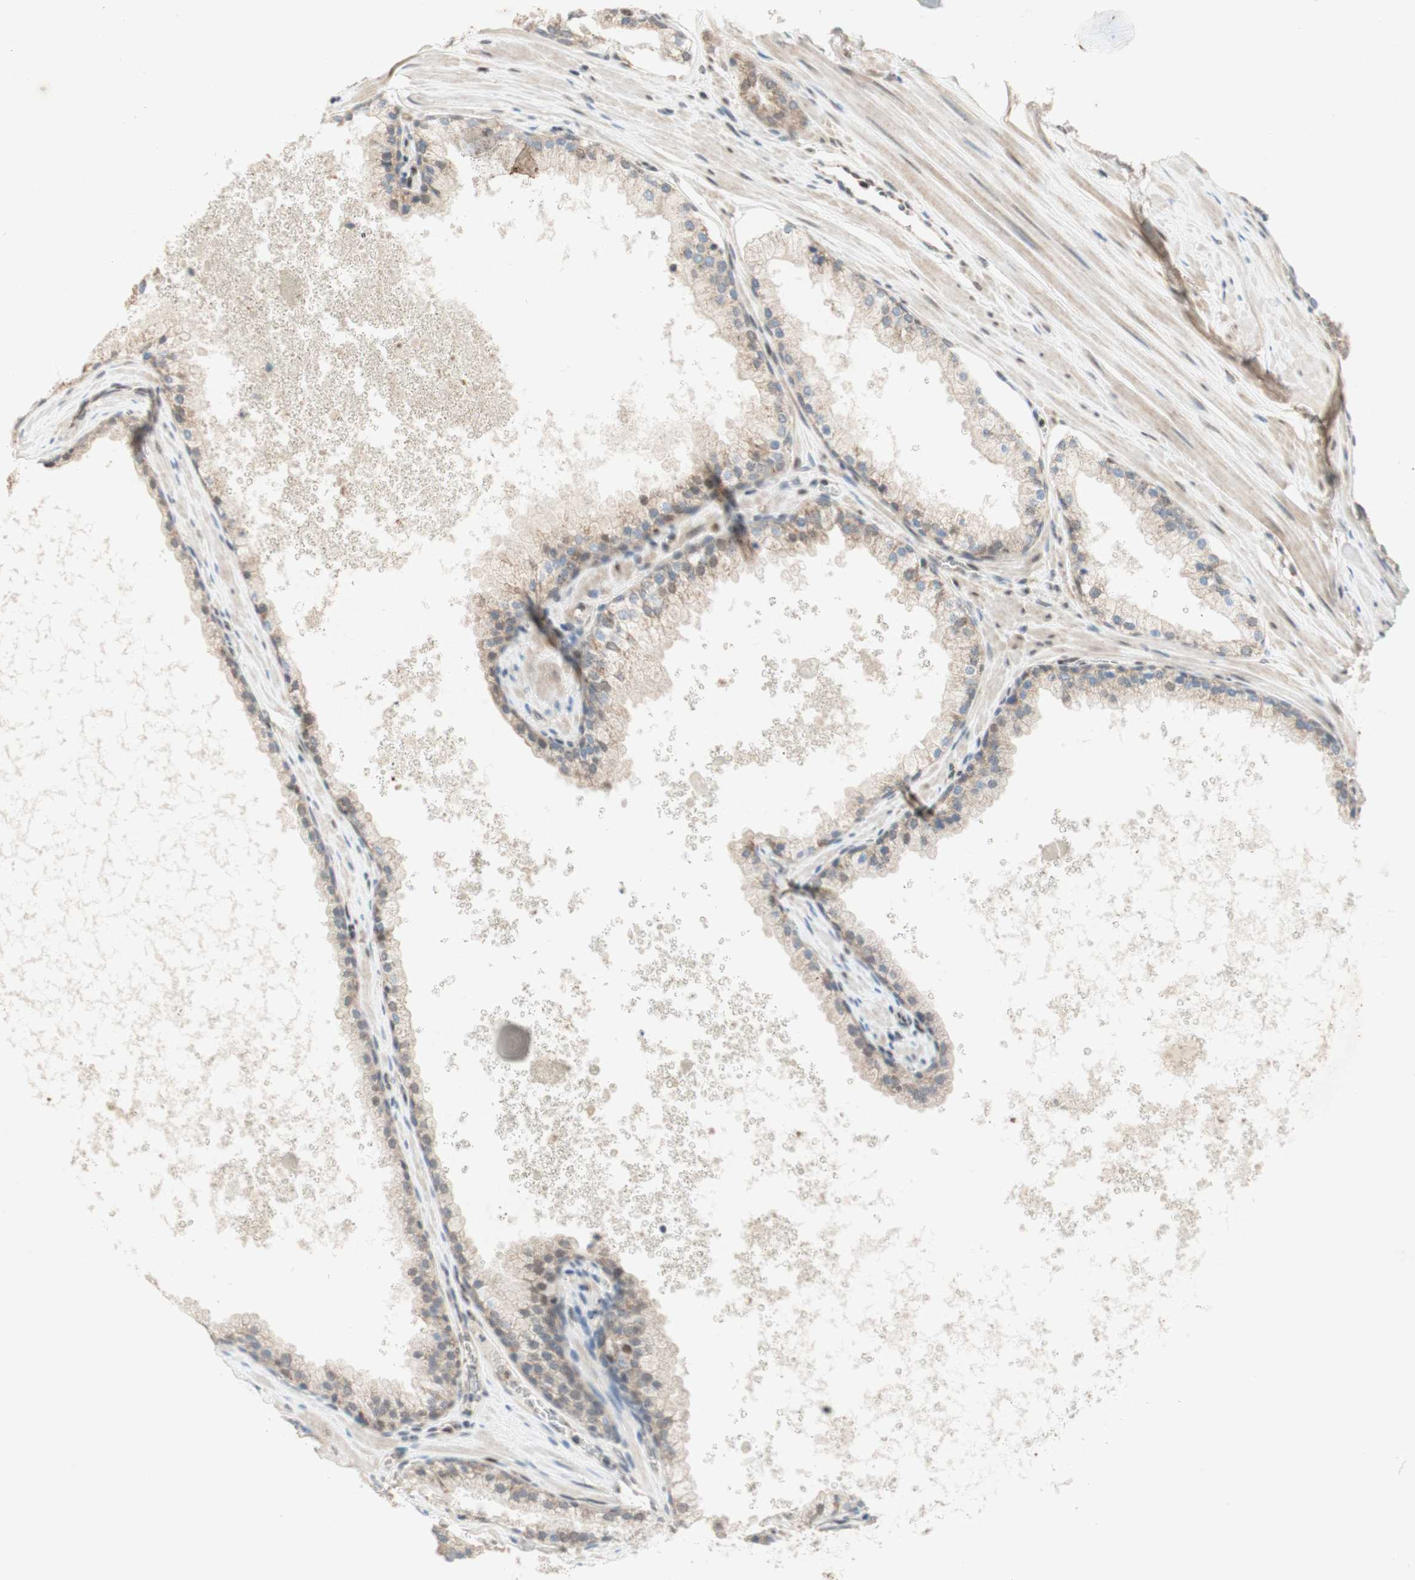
{"staining": {"intensity": "weak", "quantity": ">75%", "location": "cytoplasmic/membranous"}, "tissue": "prostate cancer", "cell_type": "Tumor cells", "image_type": "cancer", "snomed": [{"axis": "morphology", "description": "Adenocarcinoma, High grade"}, {"axis": "topography", "description": "Prostate"}], "caption": "Prostate adenocarcinoma (high-grade) stained with immunohistochemistry (IHC) shows weak cytoplasmic/membranous expression in about >75% of tumor cells.", "gene": "DNMT3A", "patient": {"sex": "male", "age": 65}}